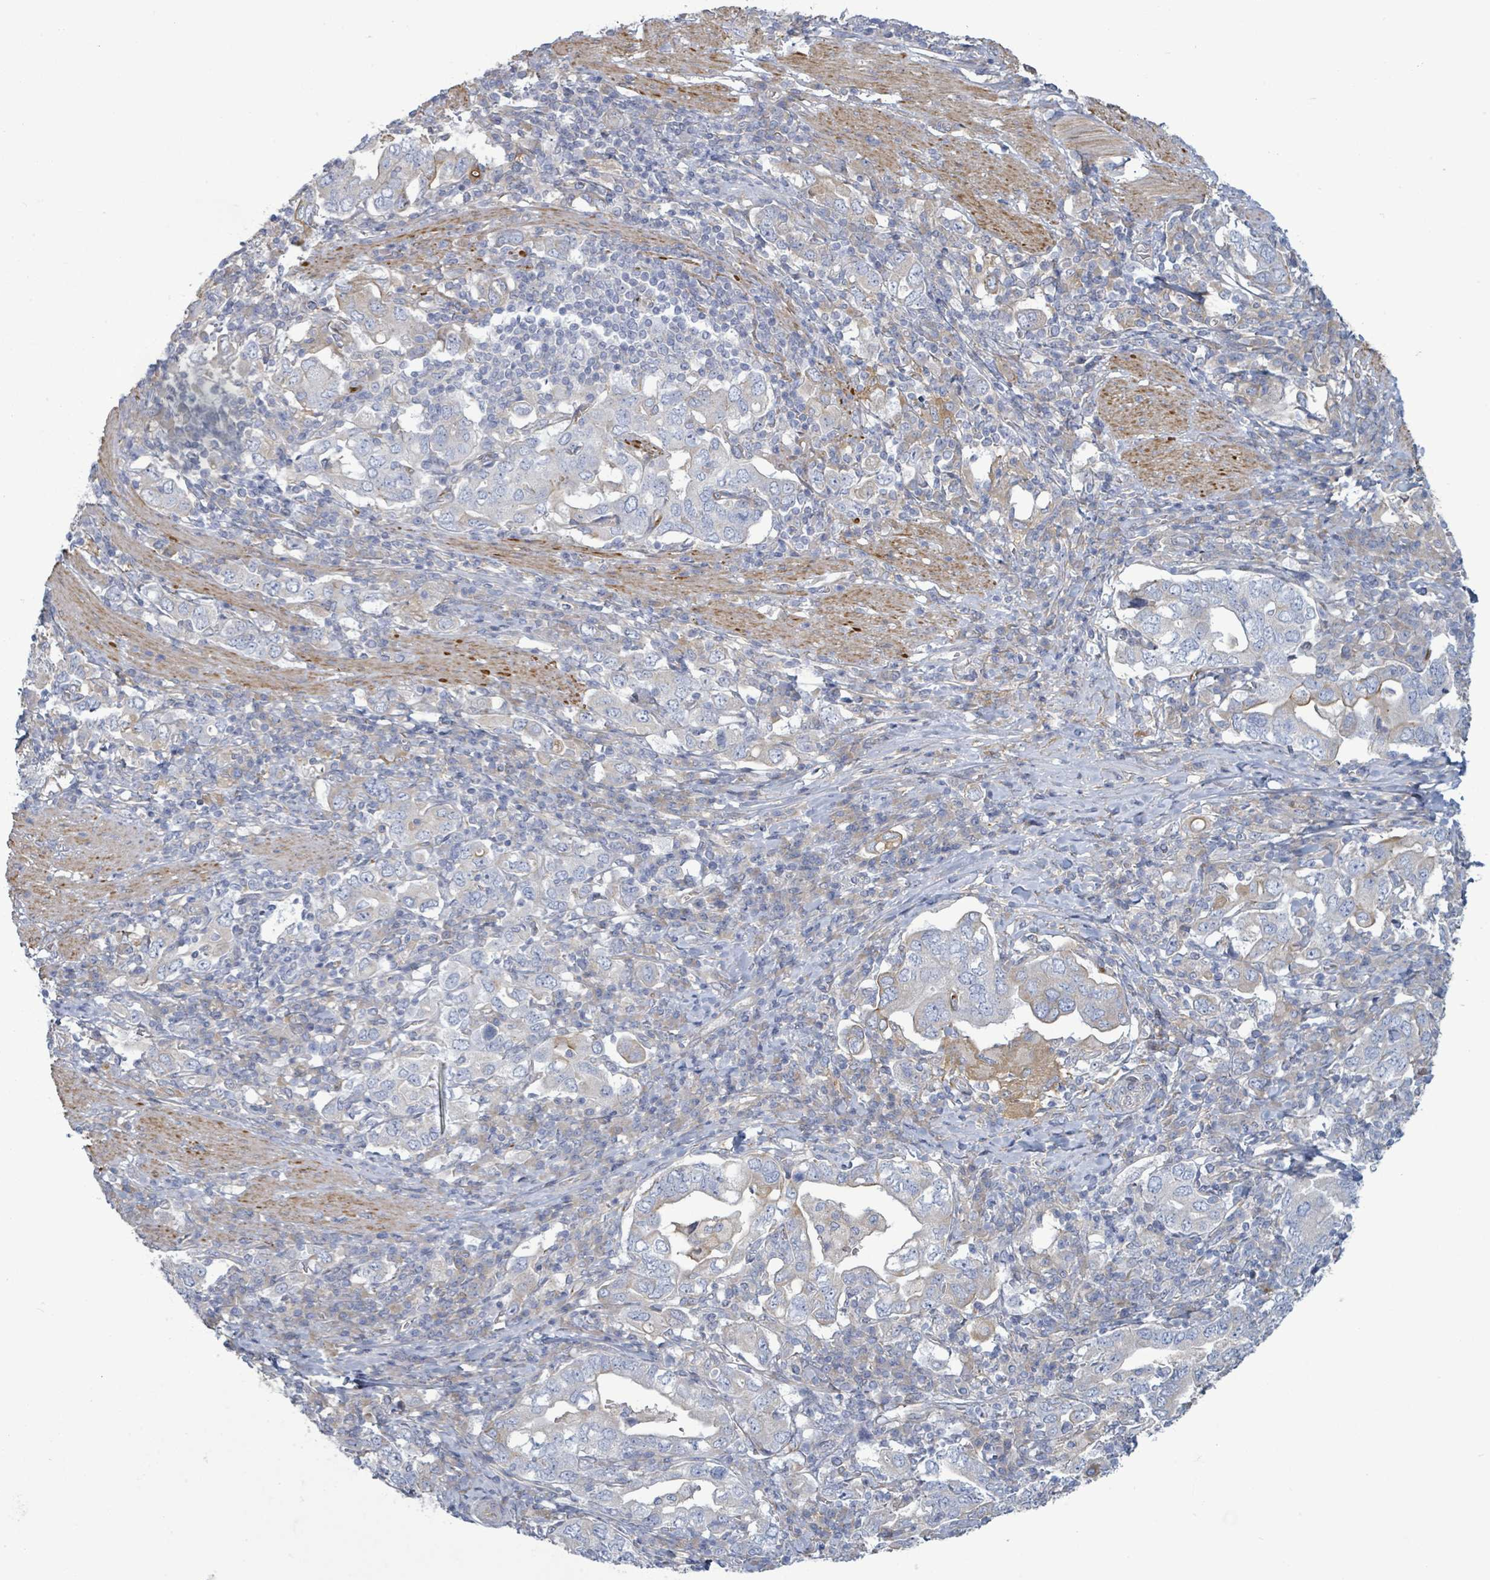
{"staining": {"intensity": "negative", "quantity": "none", "location": "none"}, "tissue": "stomach cancer", "cell_type": "Tumor cells", "image_type": "cancer", "snomed": [{"axis": "morphology", "description": "Adenocarcinoma, NOS"}, {"axis": "topography", "description": "Stomach, upper"}, {"axis": "topography", "description": "Stomach"}], "caption": "Immunohistochemistry micrograph of human stomach adenocarcinoma stained for a protein (brown), which displays no staining in tumor cells.", "gene": "COL13A1", "patient": {"sex": "male", "age": 62}}